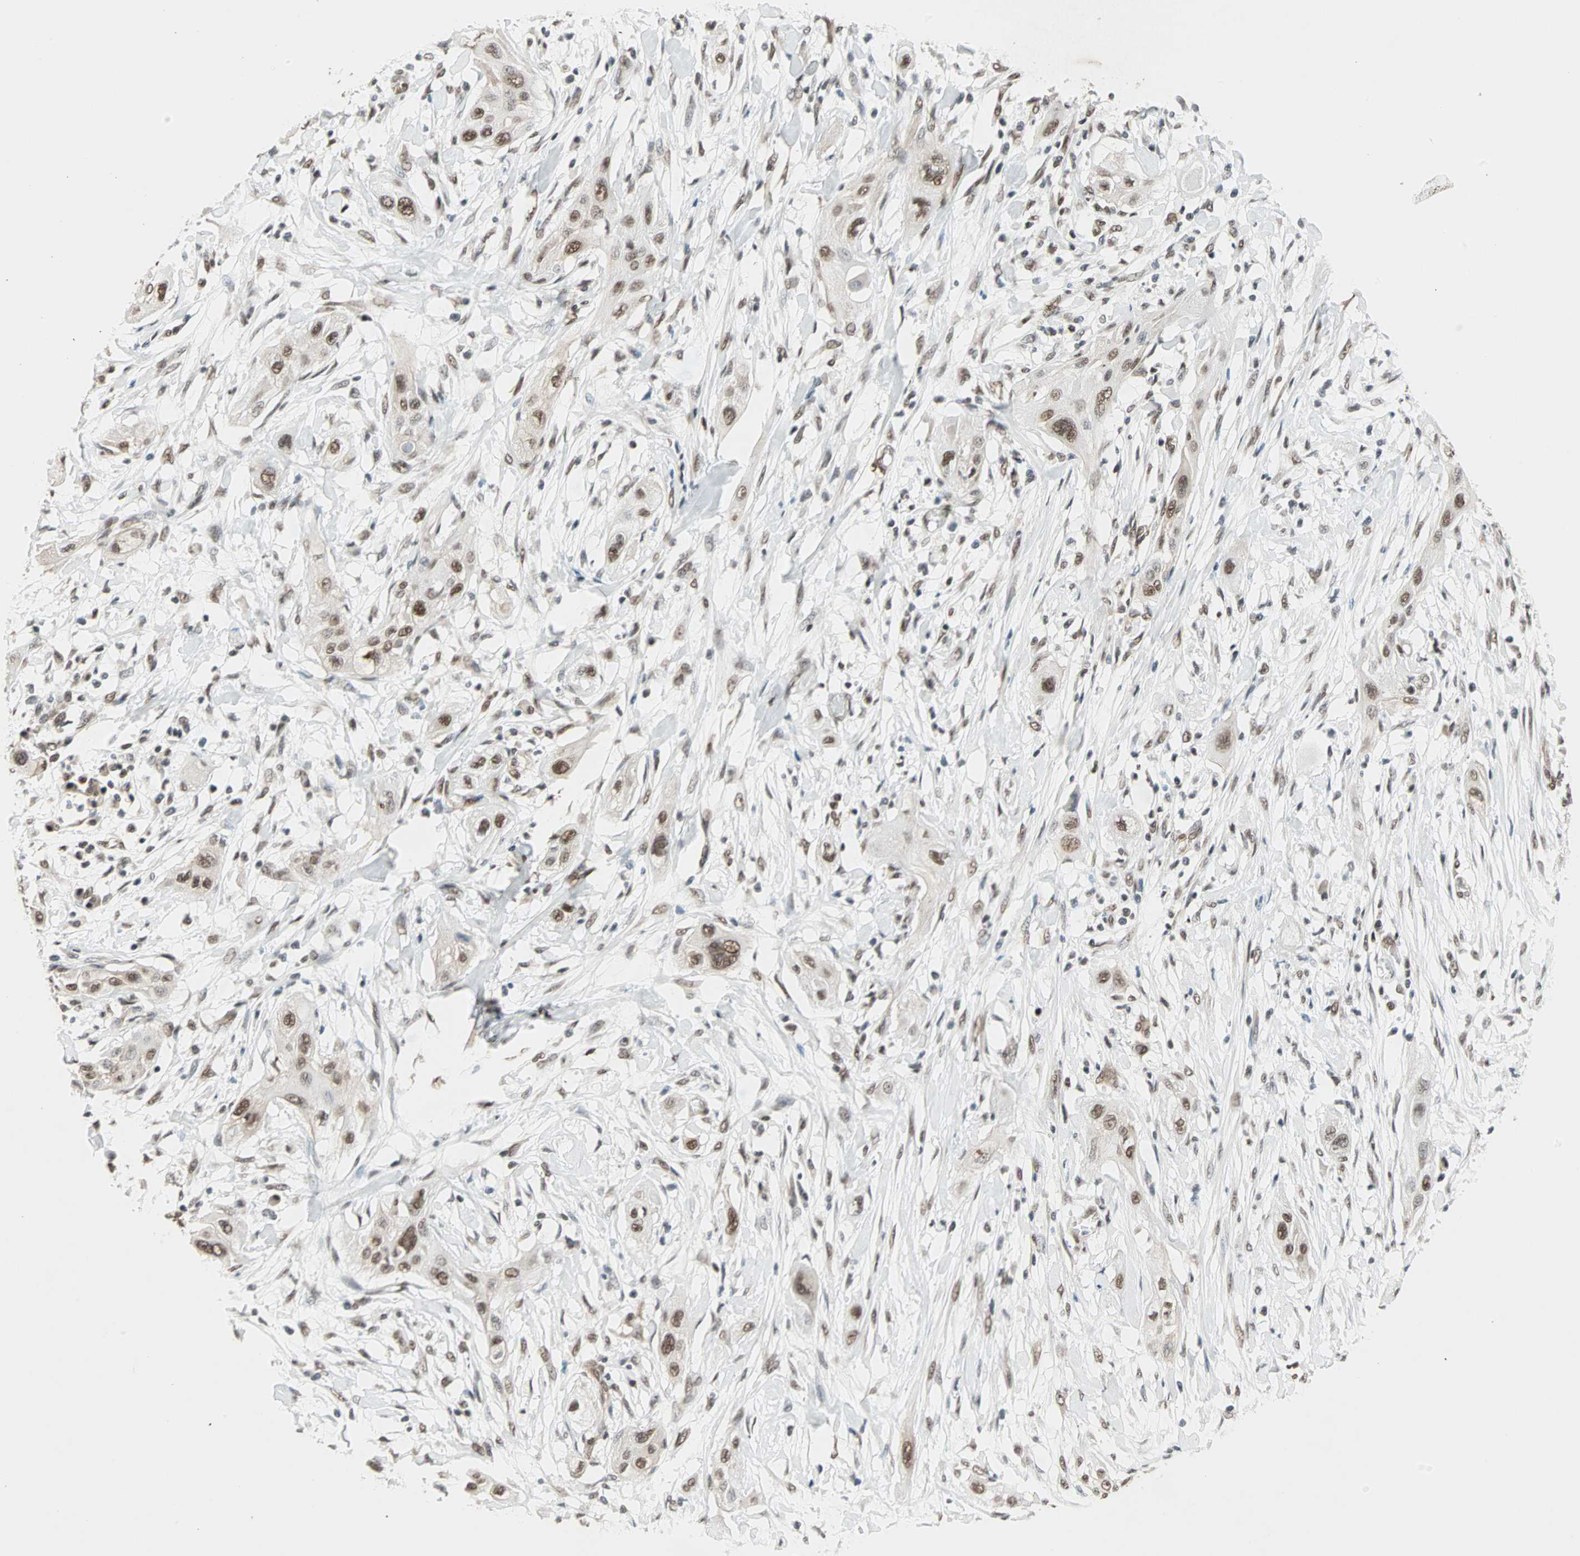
{"staining": {"intensity": "moderate", "quantity": ">75%", "location": "nuclear"}, "tissue": "lung cancer", "cell_type": "Tumor cells", "image_type": "cancer", "snomed": [{"axis": "morphology", "description": "Squamous cell carcinoma, NOS"}, {"axis": "topography", "description": "Lung"}], "caption": "High-magnification brightfield microscopy of lung cancer (squamous cell carcinoma) stained with DAB (3,3'-diaminobenzidine) (brown) and counterstained with hematoxylin (blue). tumor cells exhibit moderate nuclear positivity is identified in approximately>75% of cells.", "gene": "DAZAP1", "patient": {"sex": "female", "age": 47}}